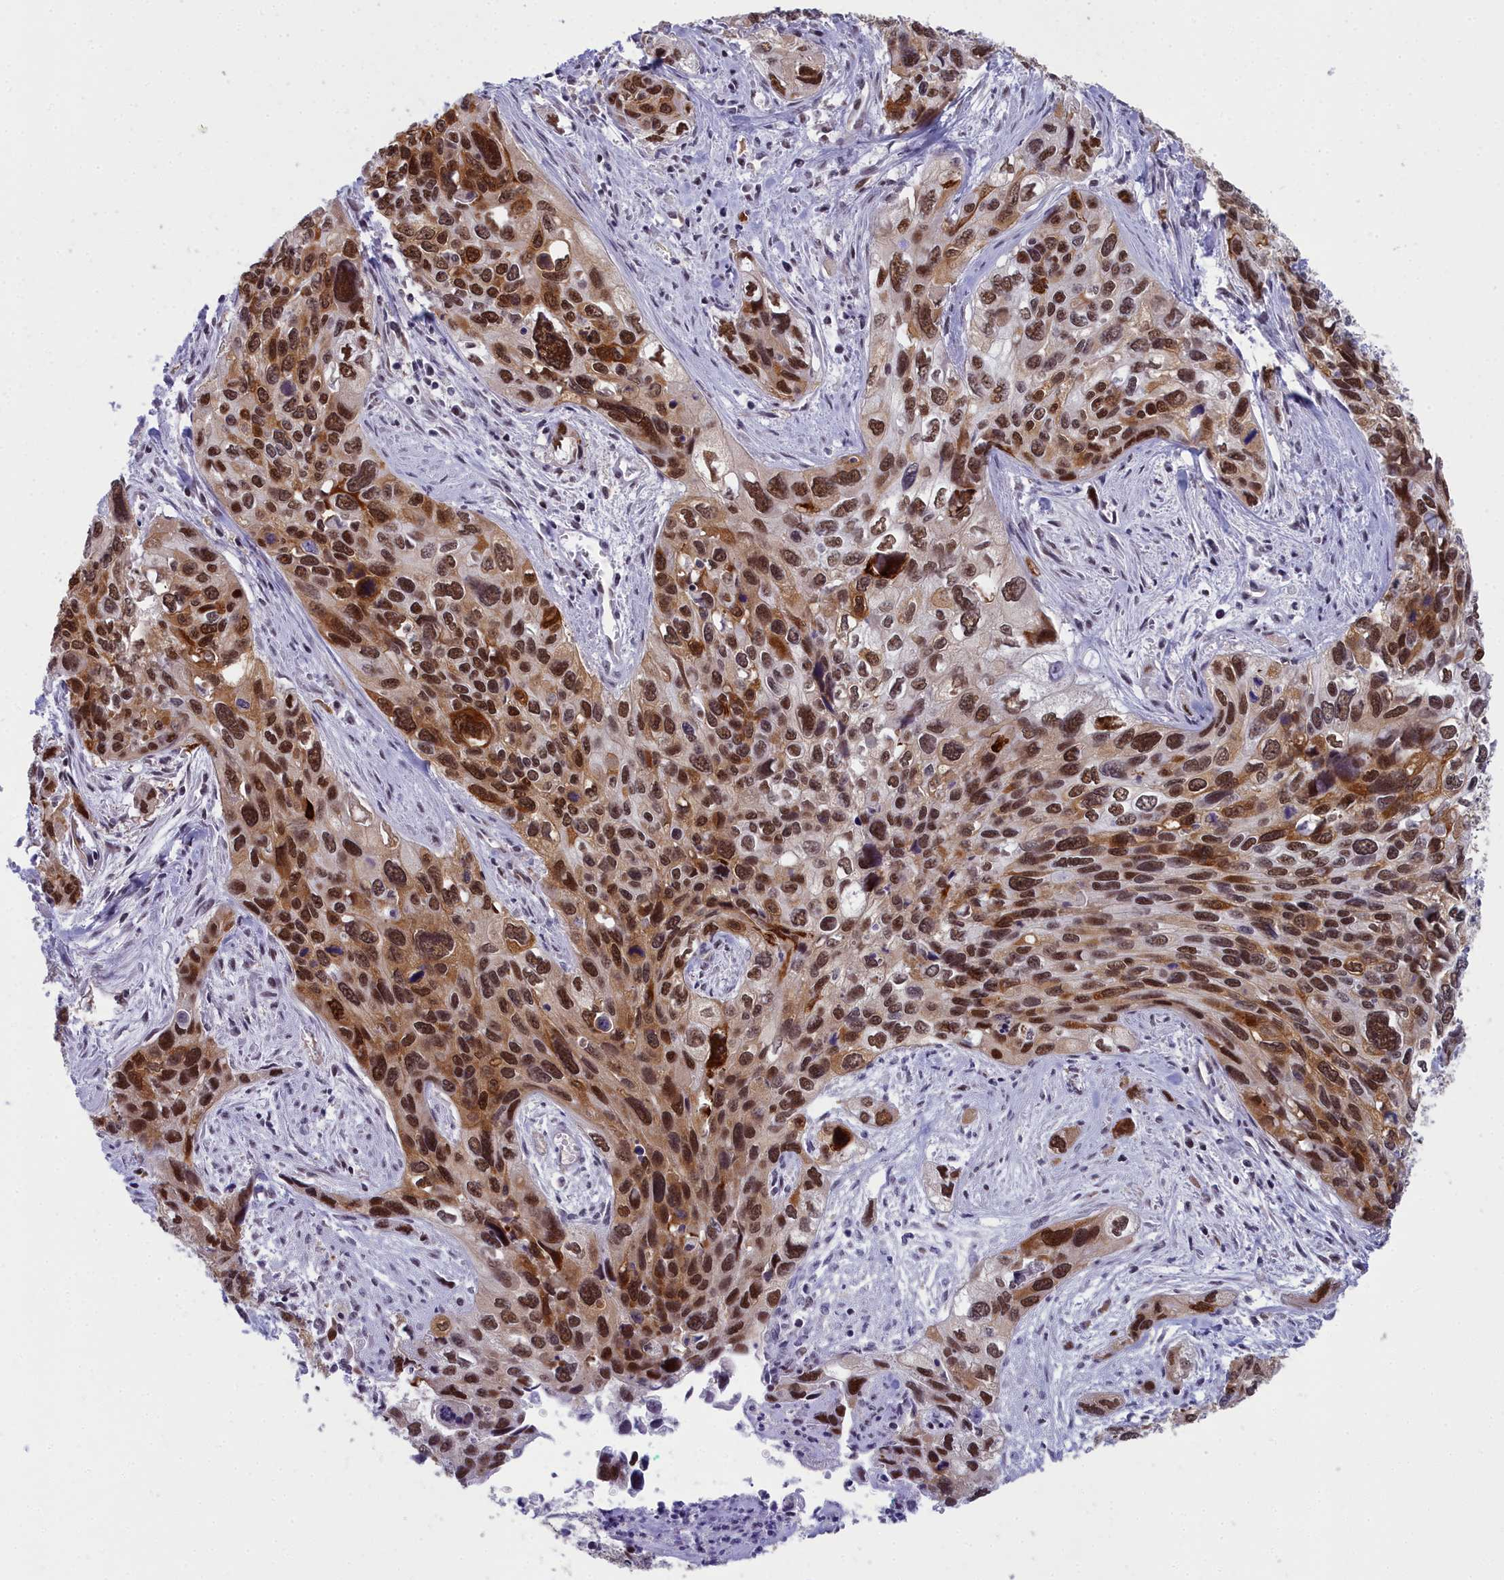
{"staining": {"intensity": "strong", "quantity": ">75%", "location": "cytoplasmic/membranous,nuclear"}, "tissue": "cervical cancer", "cell_type": "Tumor cells", "image_type": "cancer", "snomed": [{"axis": "morphology", "description": "Squamous cell carcinoma, NOS"}, {"axis": "topography", "description": "Cervix"}], "caption": "Immunohistochemistry of human cervical cancer shows high levels of strong cytoplasmic/membranous and nuclear expression in approximately >75% of tumor cells.", "gene": "CCDC97", "patient": {"sex": "female", "age": 55}}